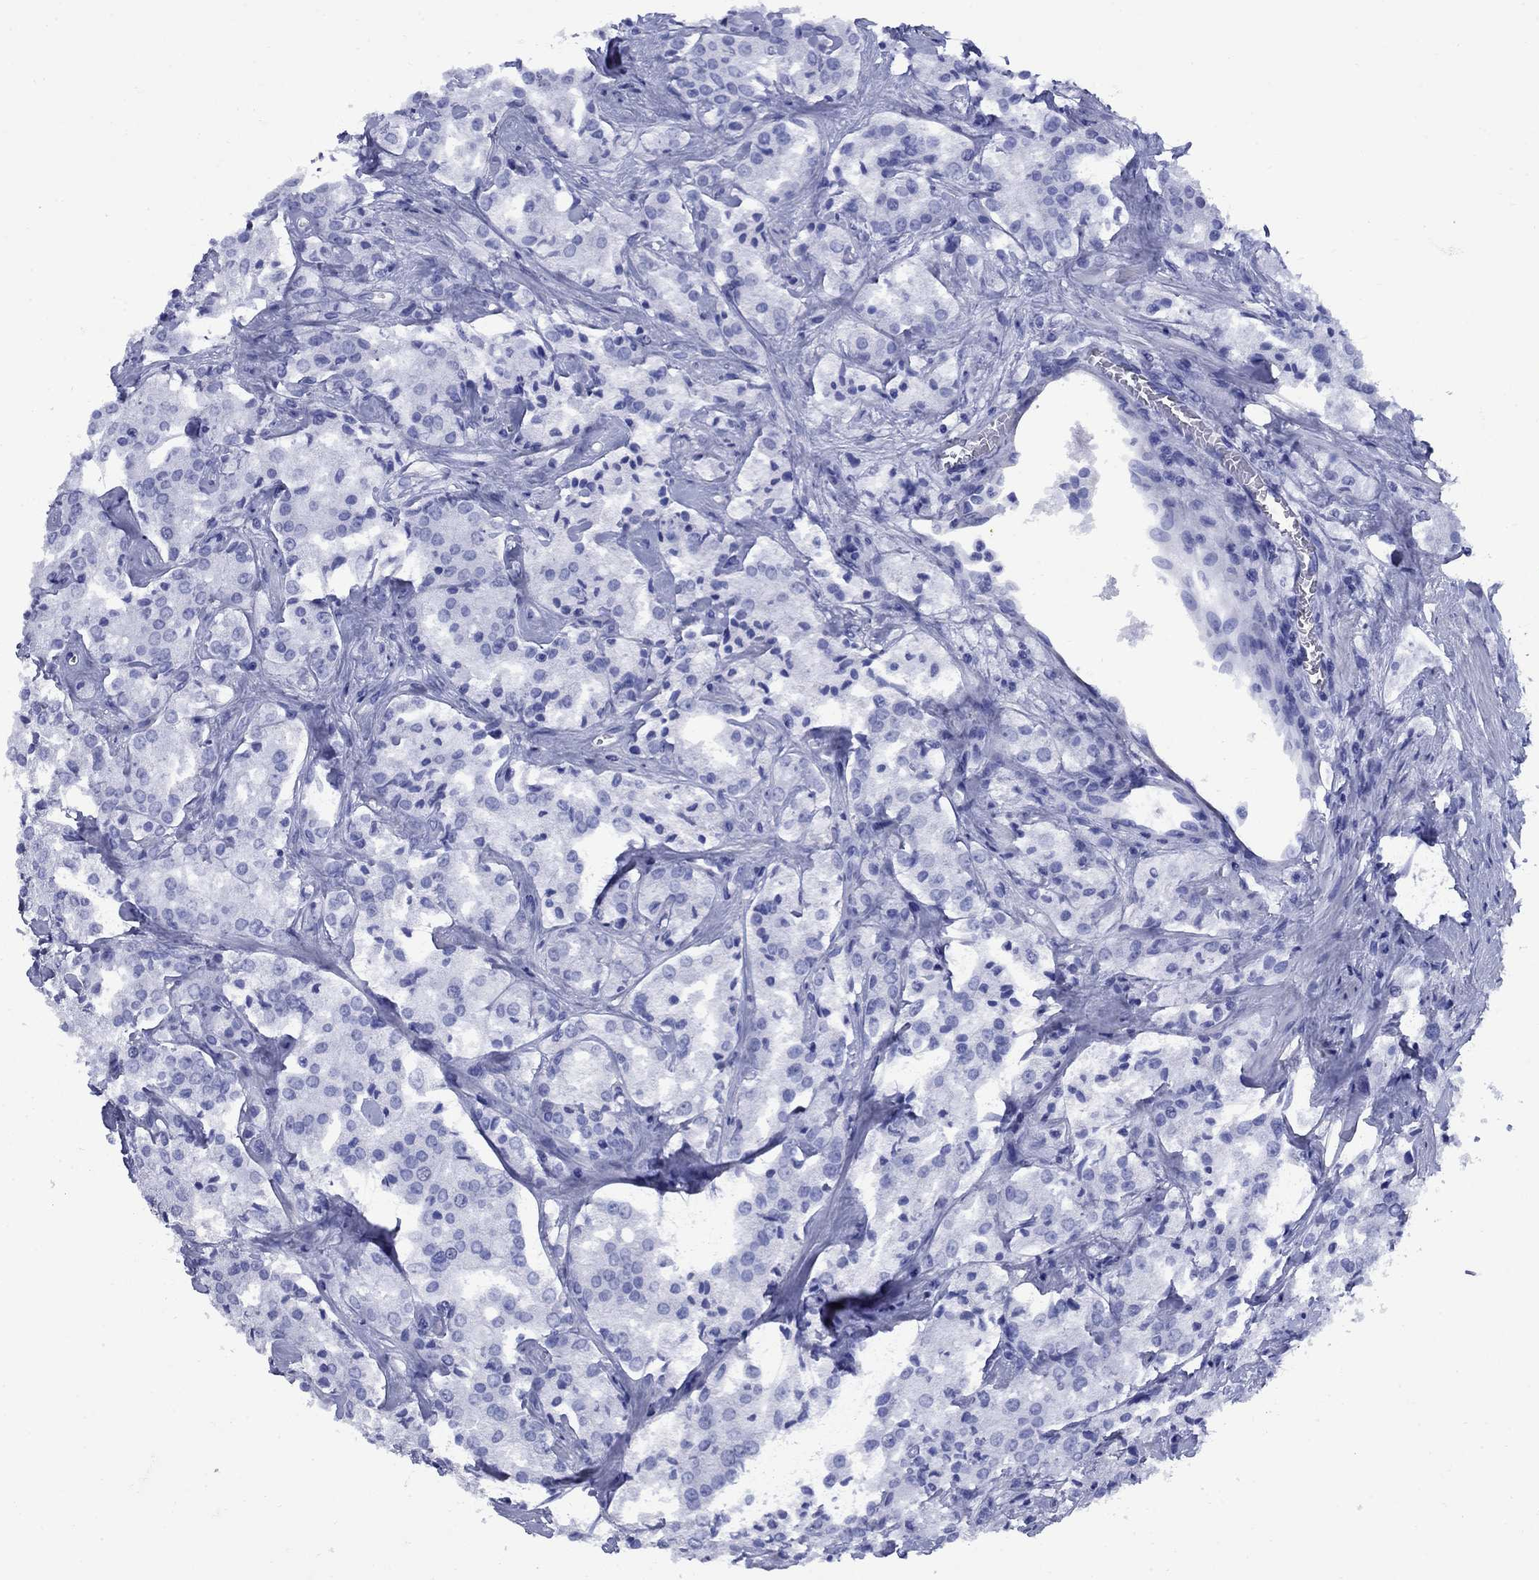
{"staining": {"intensity": "negative", "quantity": "none", "location": "none"}, "tissue": "prostate cancer", "cell_type": "Tumor cells", "image_type": "cancer", "snomed": [{"axis": "morphology", "description": "Adenocarcinoma, NOS"}, {"axis": "topography", "description": "Prostate"}], "caption": "Protein analysis of adenocarcinoma (prostate) shows no significant staining in tumor cells.", "gene": "SMCP", "patient": {"sex": "male", "age": 66}}